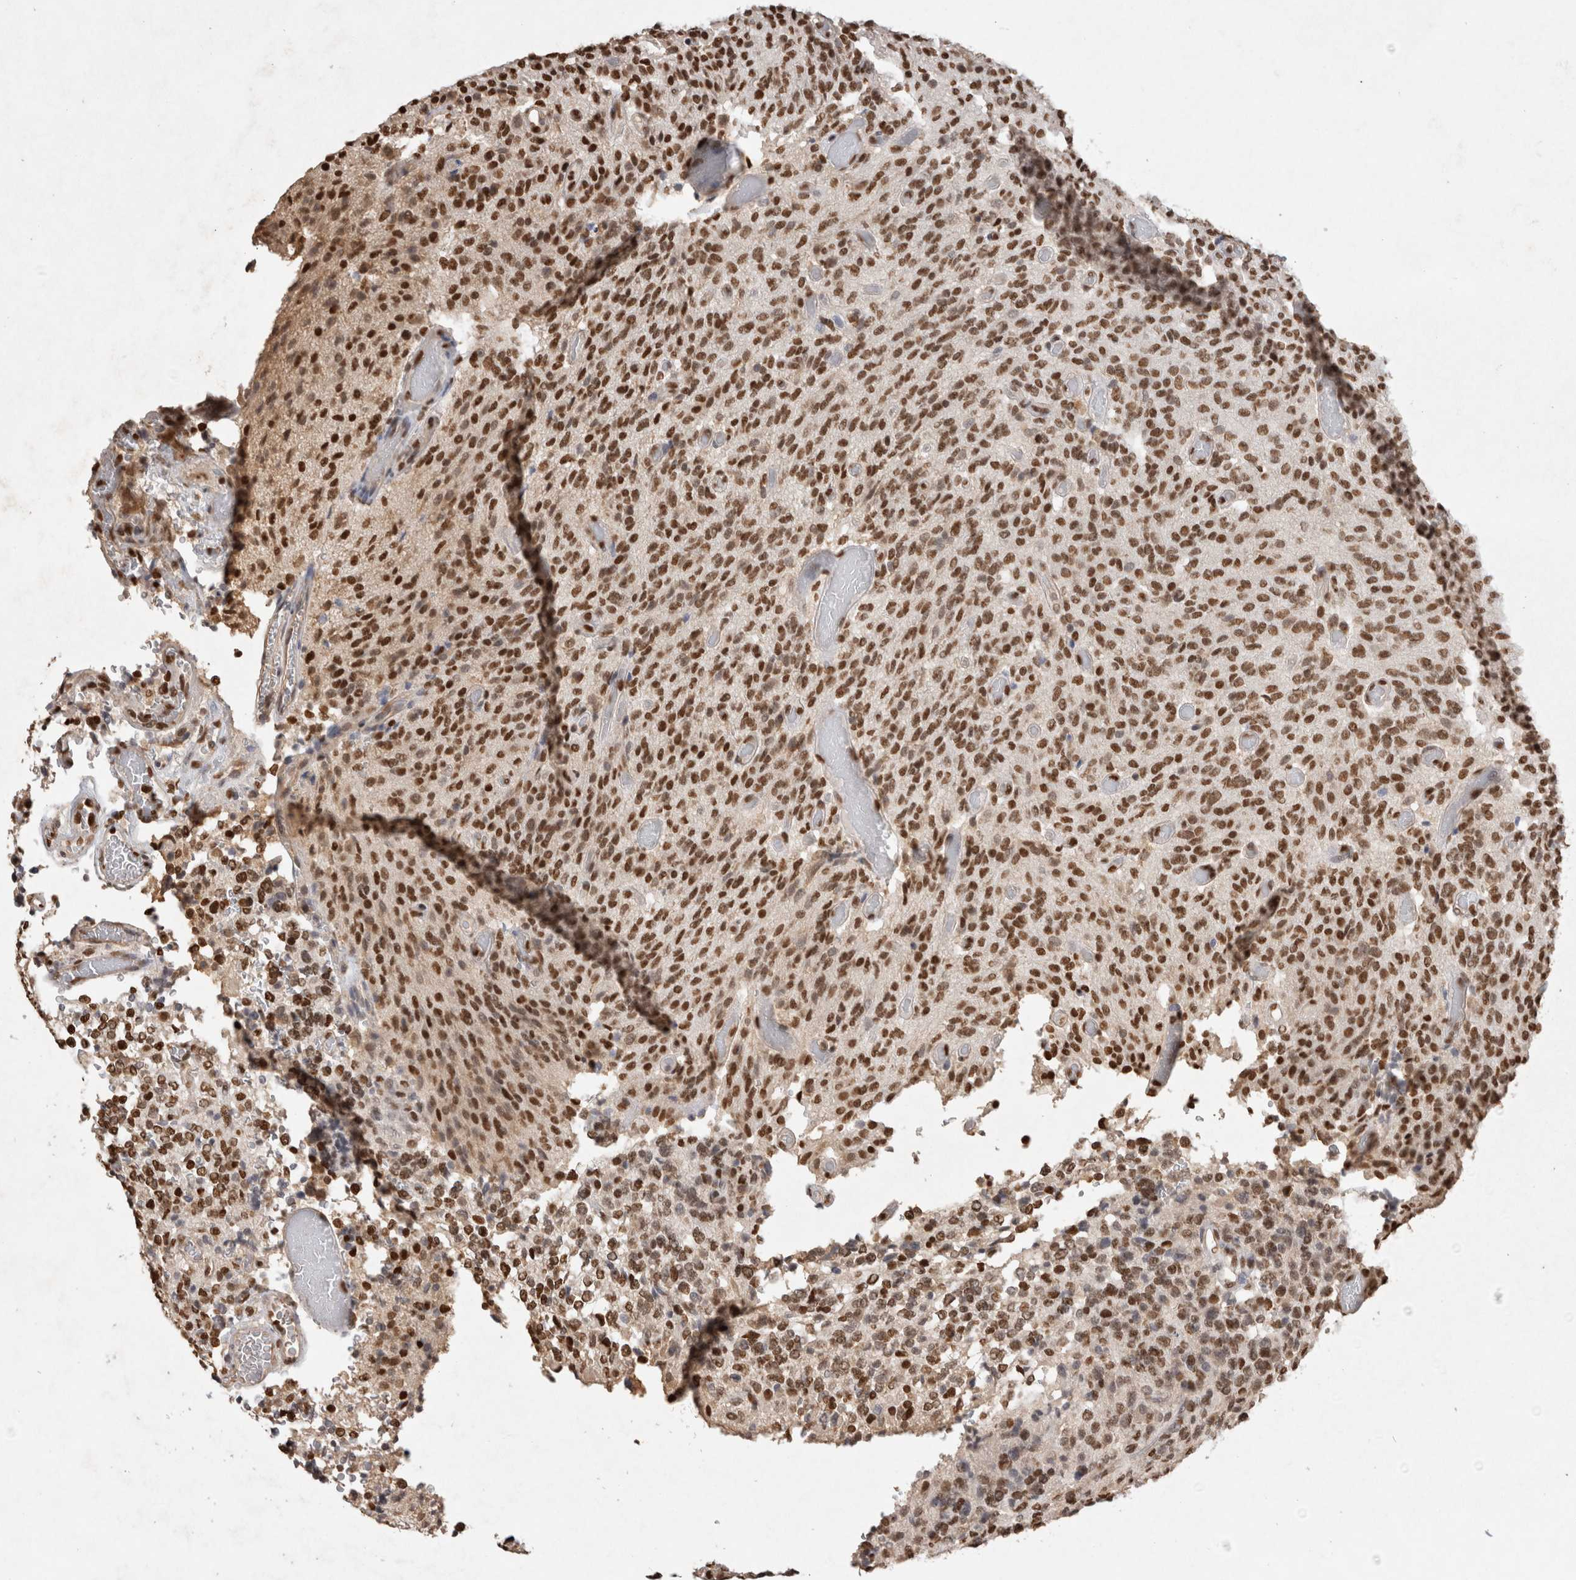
{"staining": {"intensity": "moderate", "quantity": ">75%", "location": "nuclear"}, "tissue": "glioma", "cell_type": "Tumor cells", "image_type": "cancer", "snomed": [{"axis": "morphology", "description": "Glioma, malignant, High grade"}, {"axis": "topography", "description": "Brain"}], "caption": "Immunohistochemistry (IHC) of malignant high-grade glioma demonstrates medium levels of moderate nuclear staining in approximately >75% of tumor cells.", "gene": "HDGF", "patient": {"sex": "male", "age": 34}}